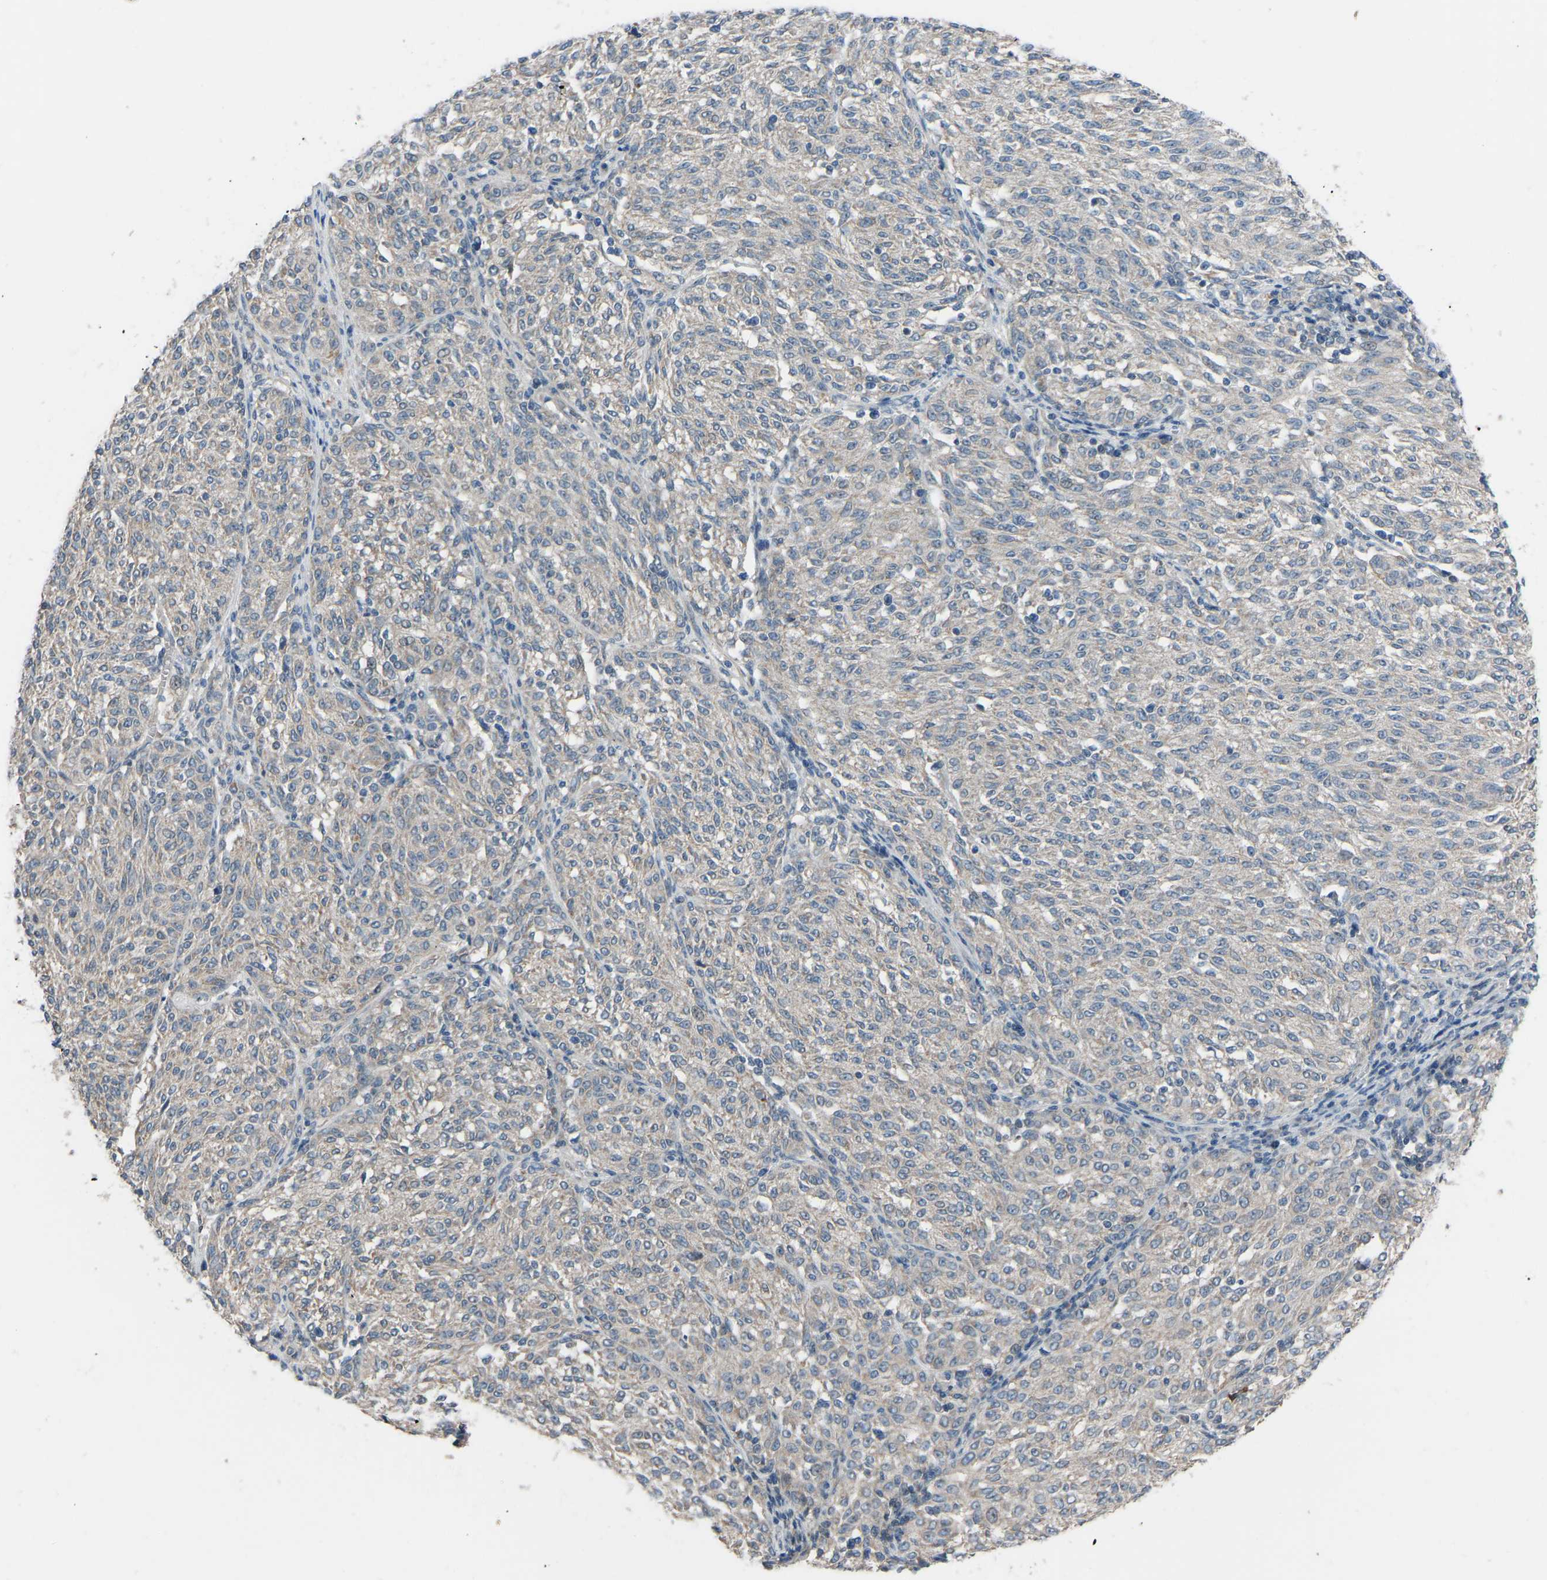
{"staining": {"intensity": "weak", "quantity": "<25%", "location": "cytoplasmic/membranous"}, "tissue": "melanoma", "cell_type": "Tumor cells", "image_type": "cancer", "snomed": [{"axis": "morphology", "description": "Malignant melanoma, NOS"}, {"axis": "topography", "description": "Skin"}], "caption": "This is a histopathology image of IHC staining of melanoma, which shows no positivity in tumor cells.", "gene": "CDK2AP1", "patient": {"sex": "female", "age": 72}}